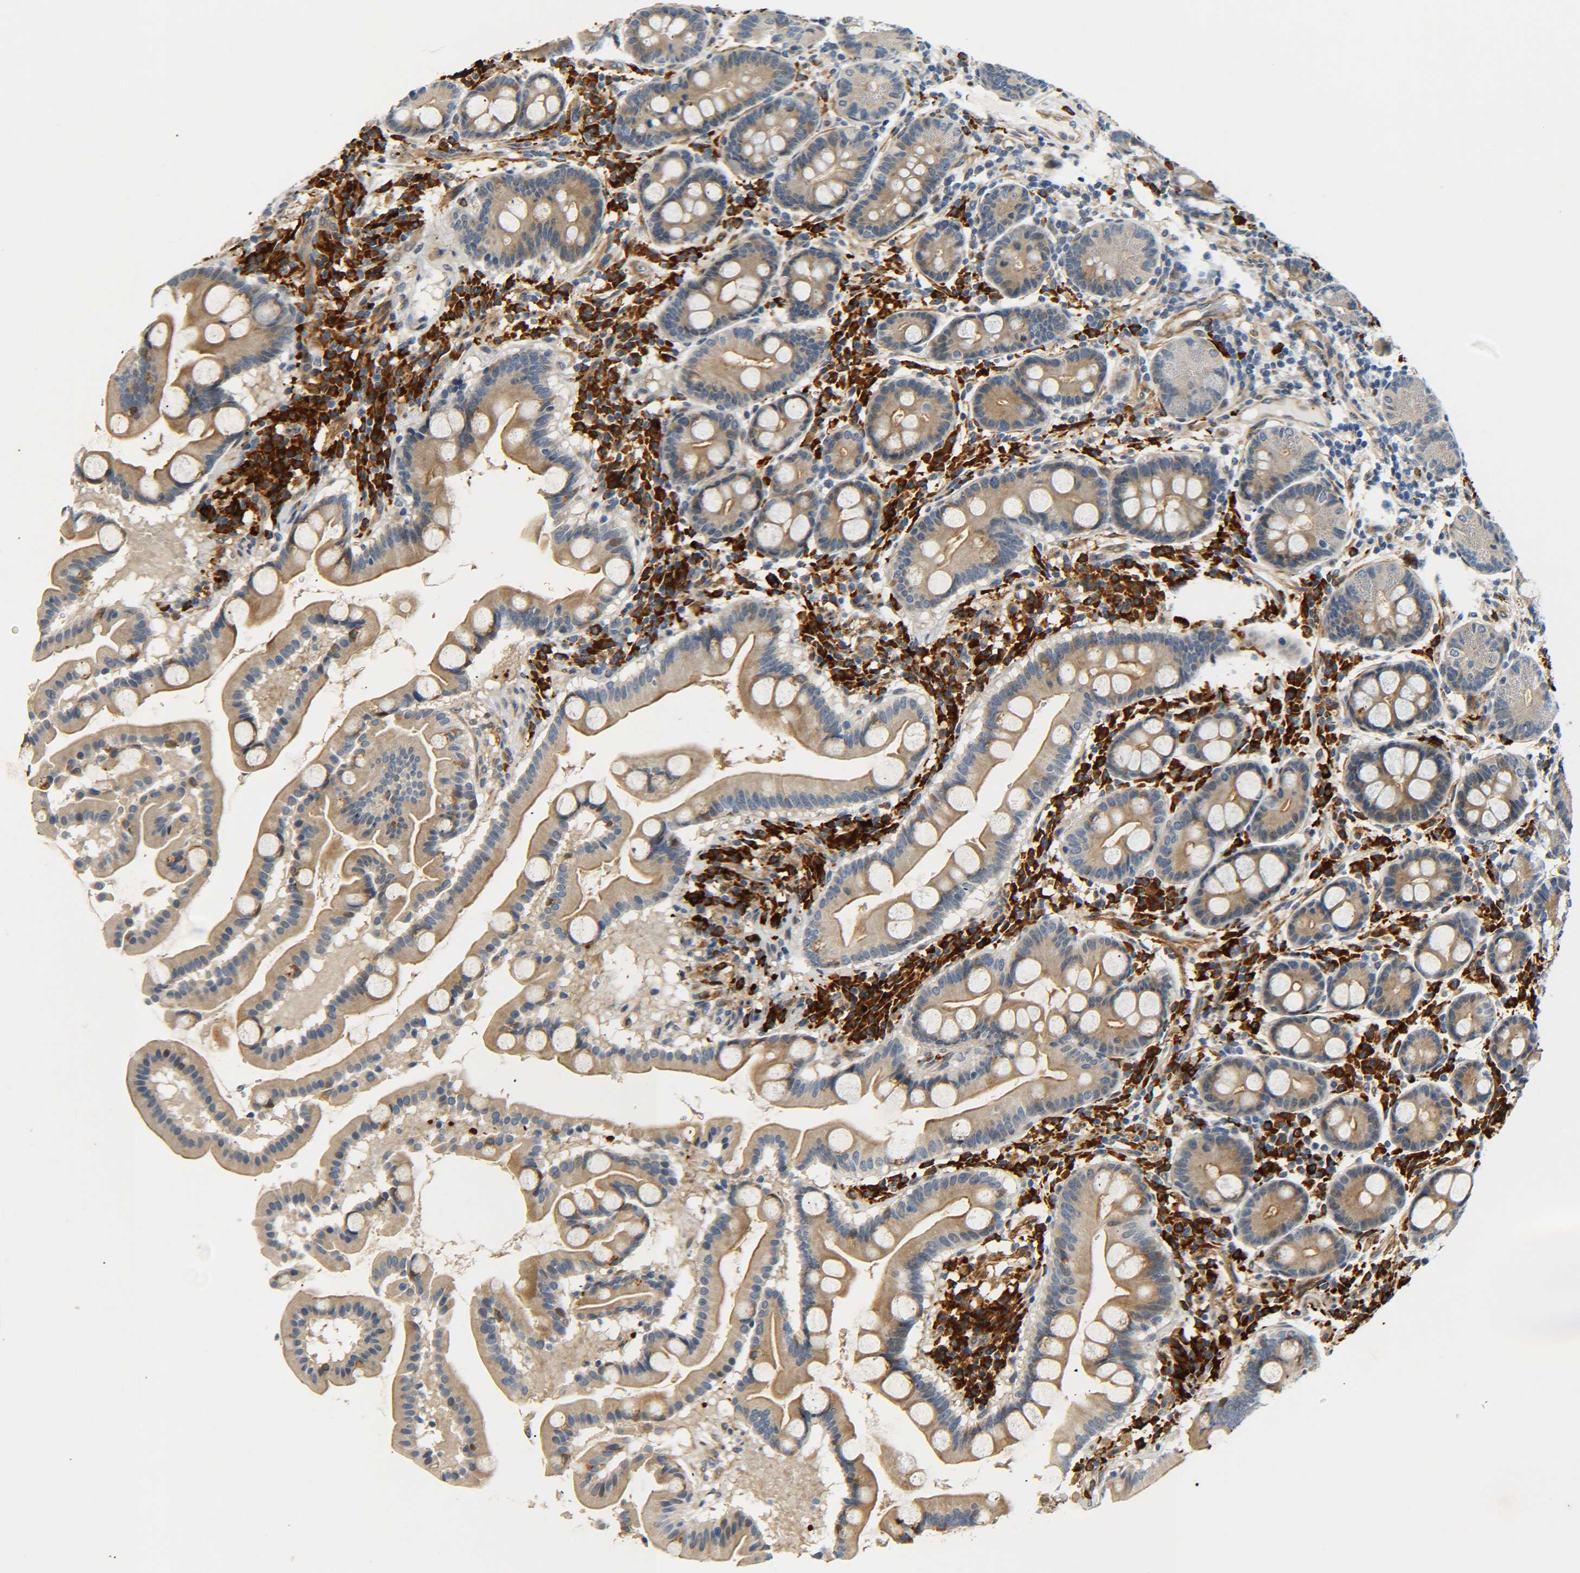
{"staining": {"intensity": "moderate", "quantity": ">75%", "location": "cytoplasmic/membranous"}, "tissue": "duodenum", "cell_type": "Glandular cells", "image_type": "normal", "snomed": [{"axis": "morphology", "description": "Normal tissue, NOS"}, {"axis": "topography", "description": "Duodenum"}], "caption": "The immunohistochemical stain highlights moderate cytoplasmic/membranous positivity in glandular cells of unremarkable duodenum. (brown staining indicates protein expression, while blue staining denotes nuclei).", "gene": "MEIS1", "patient": {"sex": "male", "age": 50}}